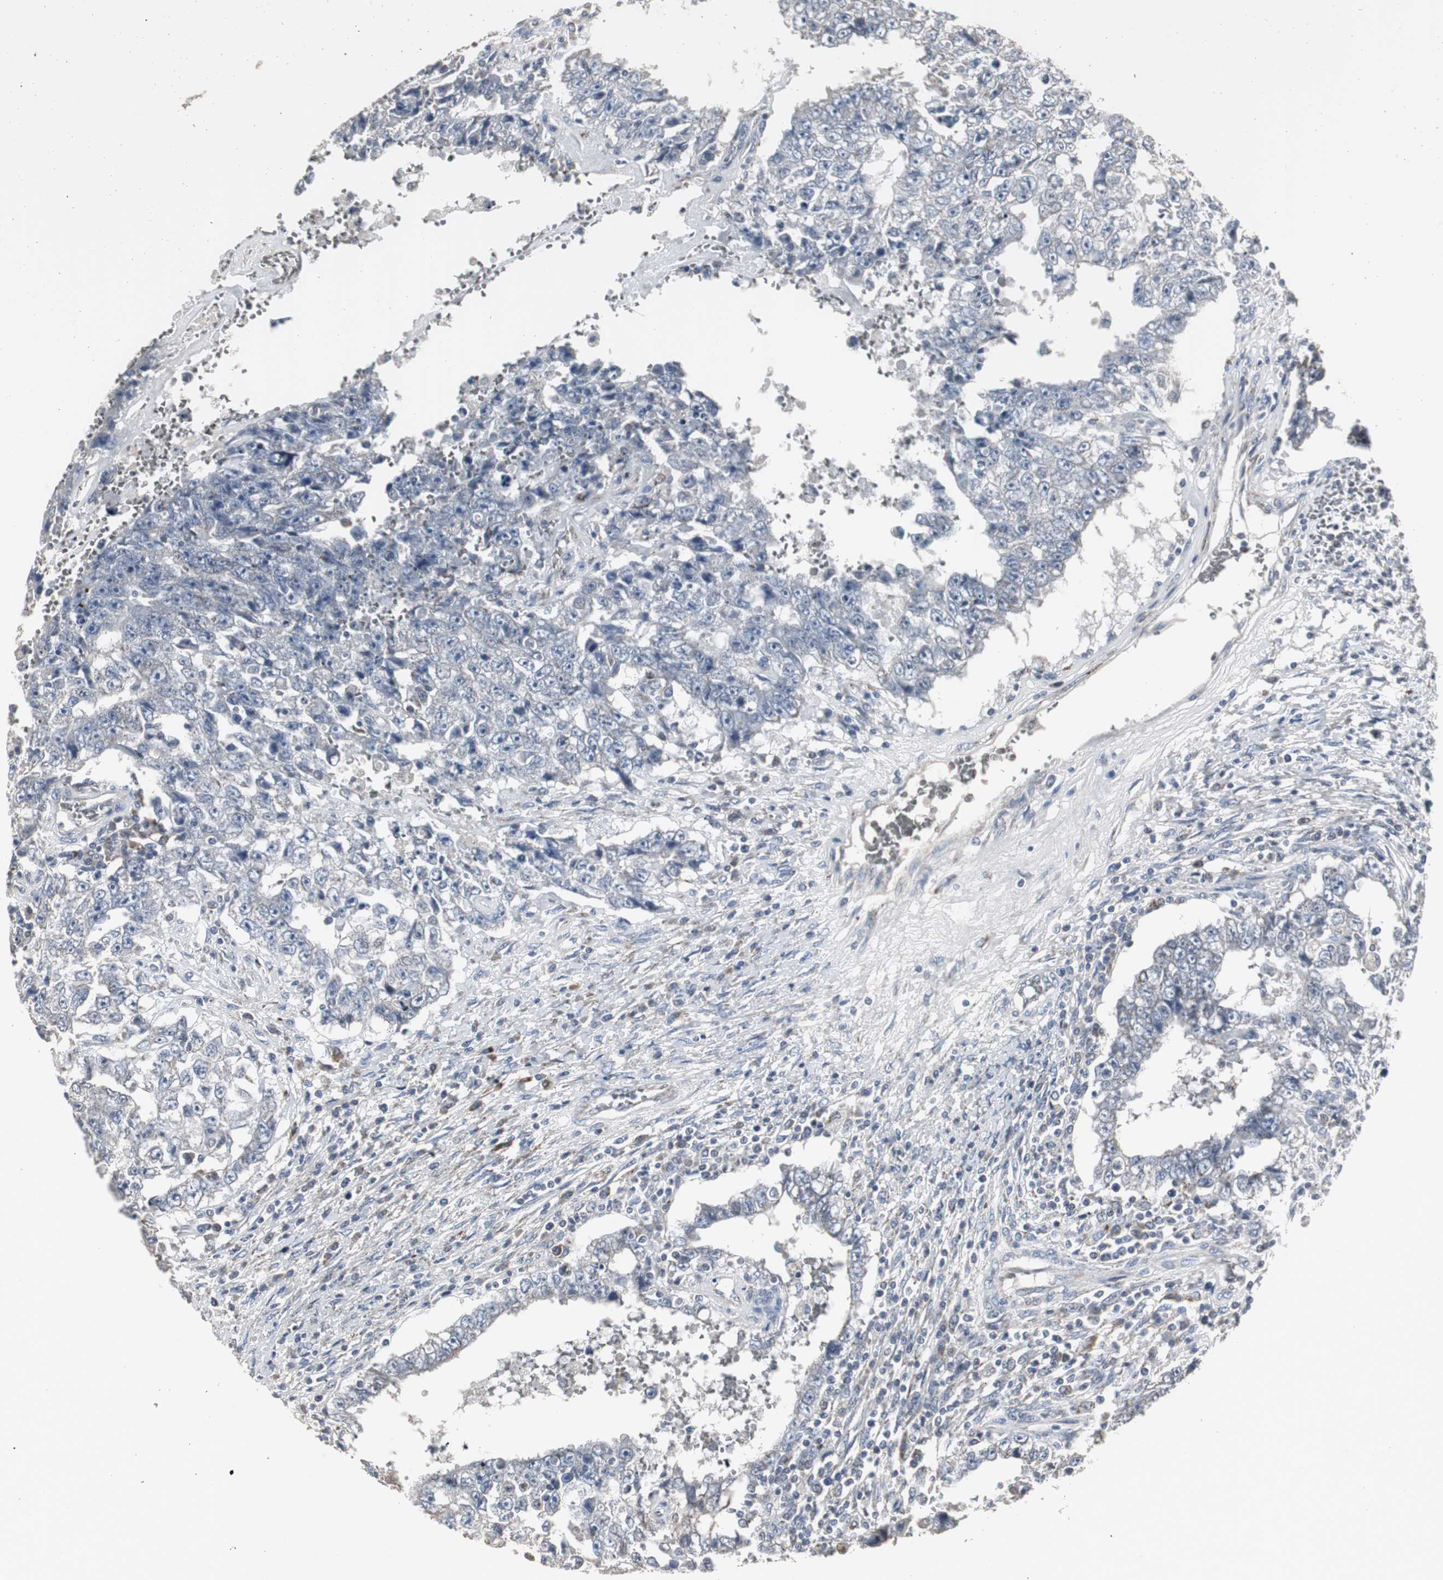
{"staining": {"intensity": "negative", "quantity": "none", "location": "none"}, "tissue": "testis cancer", "cell_type": "Tumor cells", "image_type": "cancer", "snomed": [{"axis": "morphology", "description": "Carcinoma, Embryonal, NOS"}, {"axis": "topography", "description": "Testis"}], "caption": "Immunohistochemistry of embryonal carcinoma (testis) shows no positivity in tumor cells.", "gene": "ACAA1", "patient": {"sex": "male", "age": 26}}